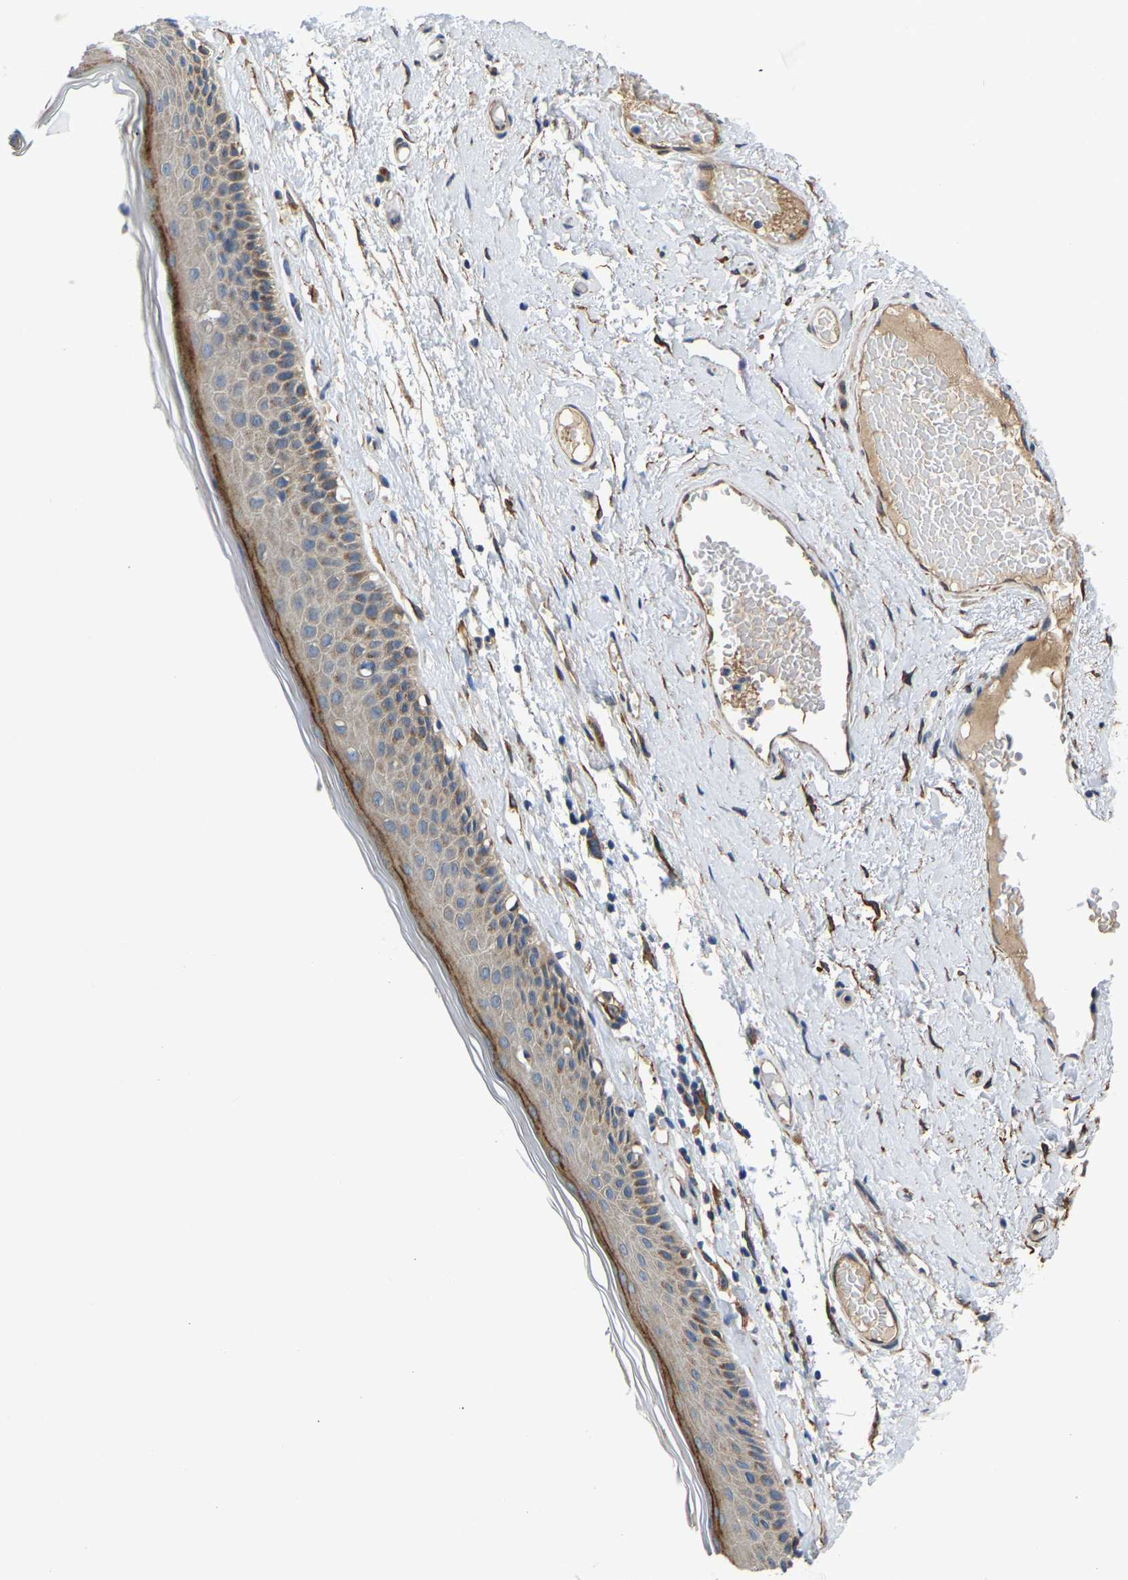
{"staining": {"intensity": "moderate", "quantity": ">75%", "location": "cytoplasmic/membranous"}, "tissue": "skin", "cell_type": "Epidermal cells", "image_type": "normal", "snomed": [{"axis": "morphology", "description": "Normal tissue, NOS"}, {"axis": "topography", "description": "Vulva"}], "caption": "High-power microscopy captured an immunohistochemistry histopathology image of normal skin, revealing moderate cytoplasmic/membranous positivity in approximately >75% of epidermal cells.", "gene": "ARL6IP5", "patient": {"sex": "female", "age": 73}}